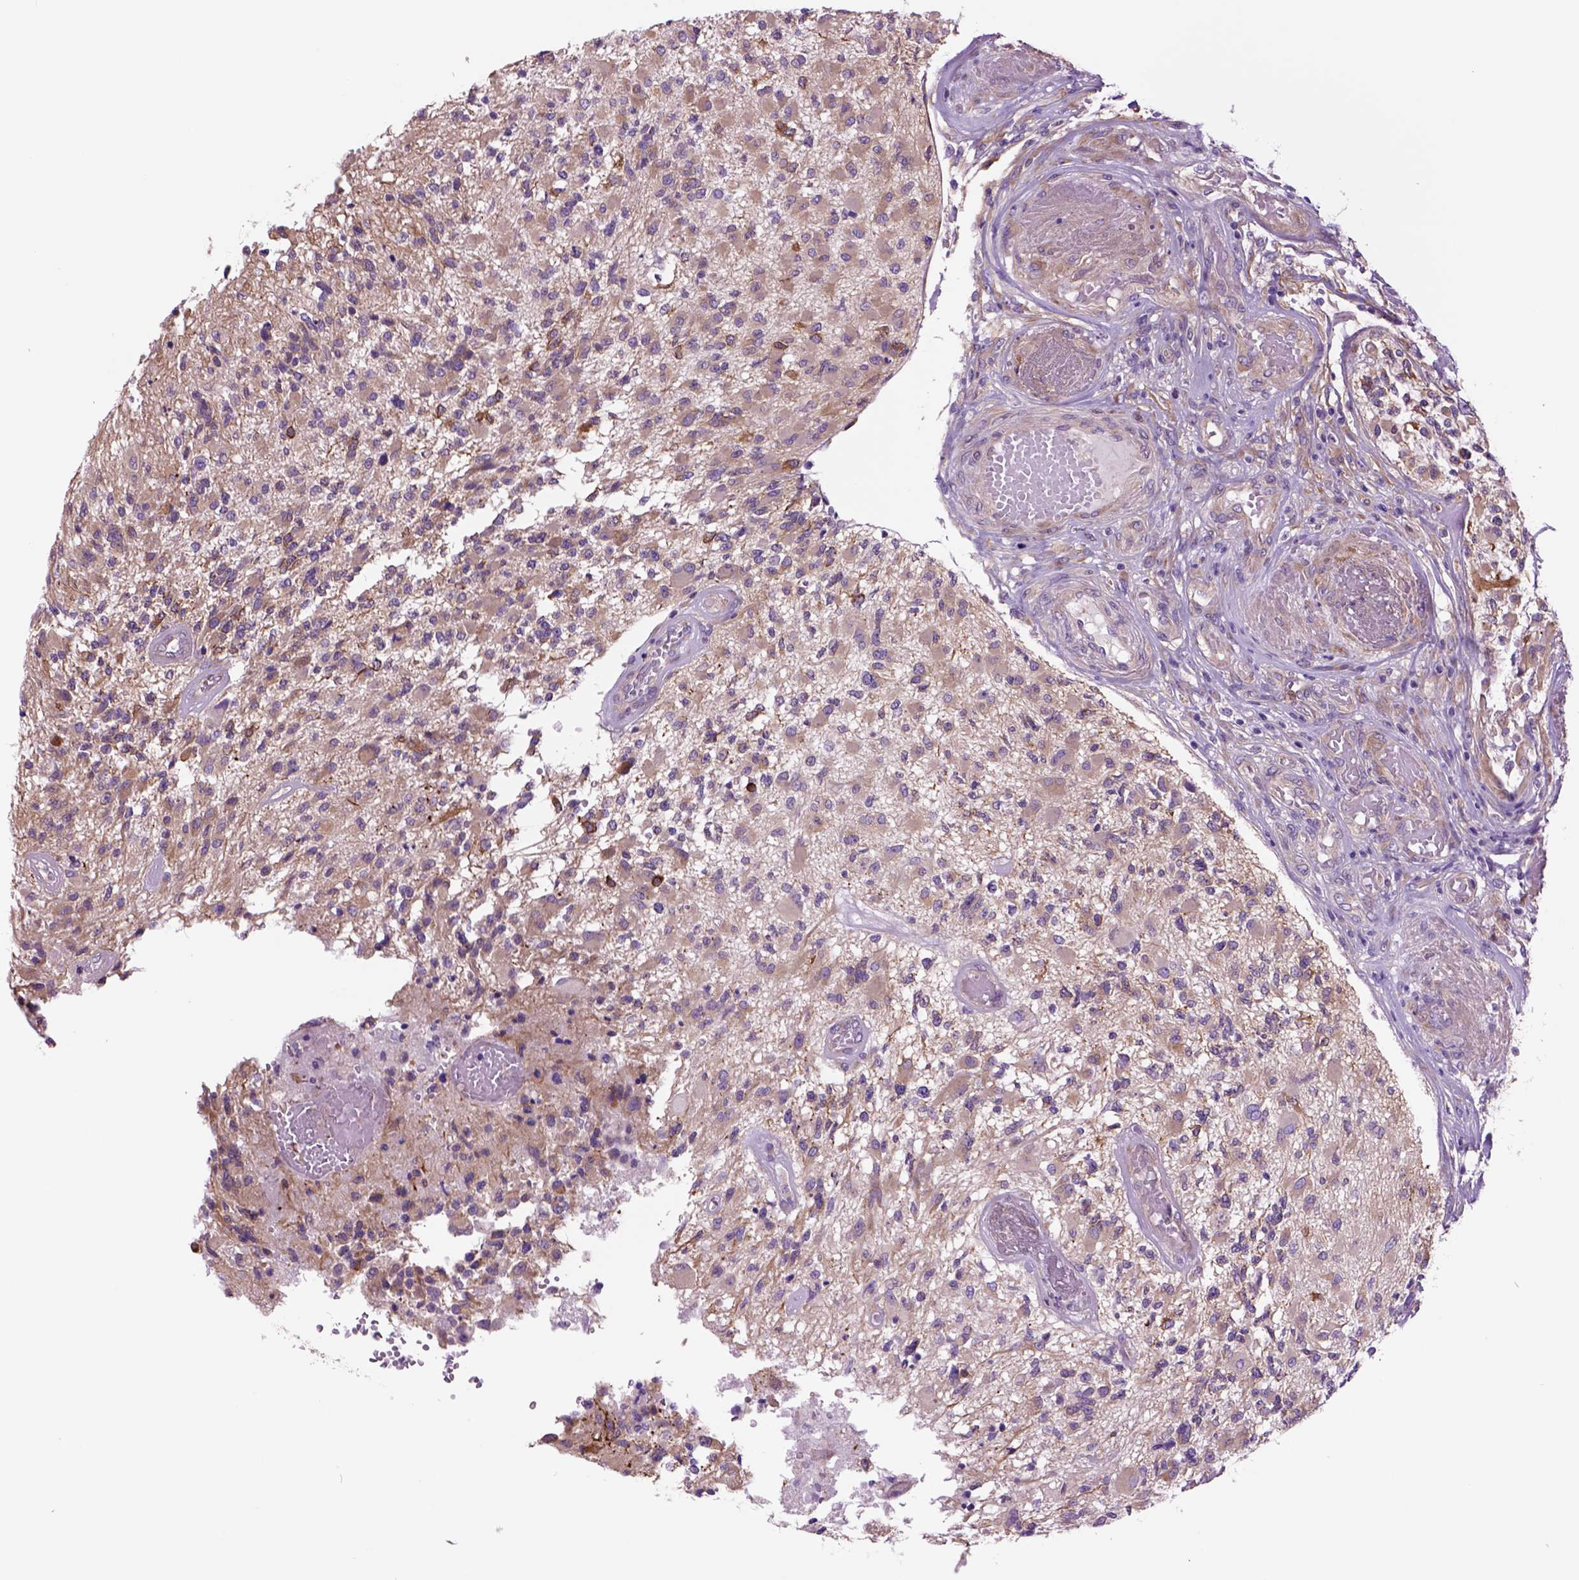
{"staining": {"intensity": "weak", "quantity": ">75%", "location": "cytoplasmic/membranous"}, "tissue": "glioma", "cell_type": "Tumor cells", "image_type": "cancer", "snomed": [{"axis": "morphology", "description": "Glioma, malignant, High grade"}, {"axis": "topography", "description": "Brain"}], "caption": "Protein analysis of glioma tissue displays weak cytoplasmic/membranous expression in approximately >75% of tumor cells. (Stains: DAB (3,3'-diaminobenzidine) in brown, nuclei in blue, Microscopy: brightfield microscopy at high magnification).", "gene": "PIAS3", "patient": {"sex": "female", "age": 63}}